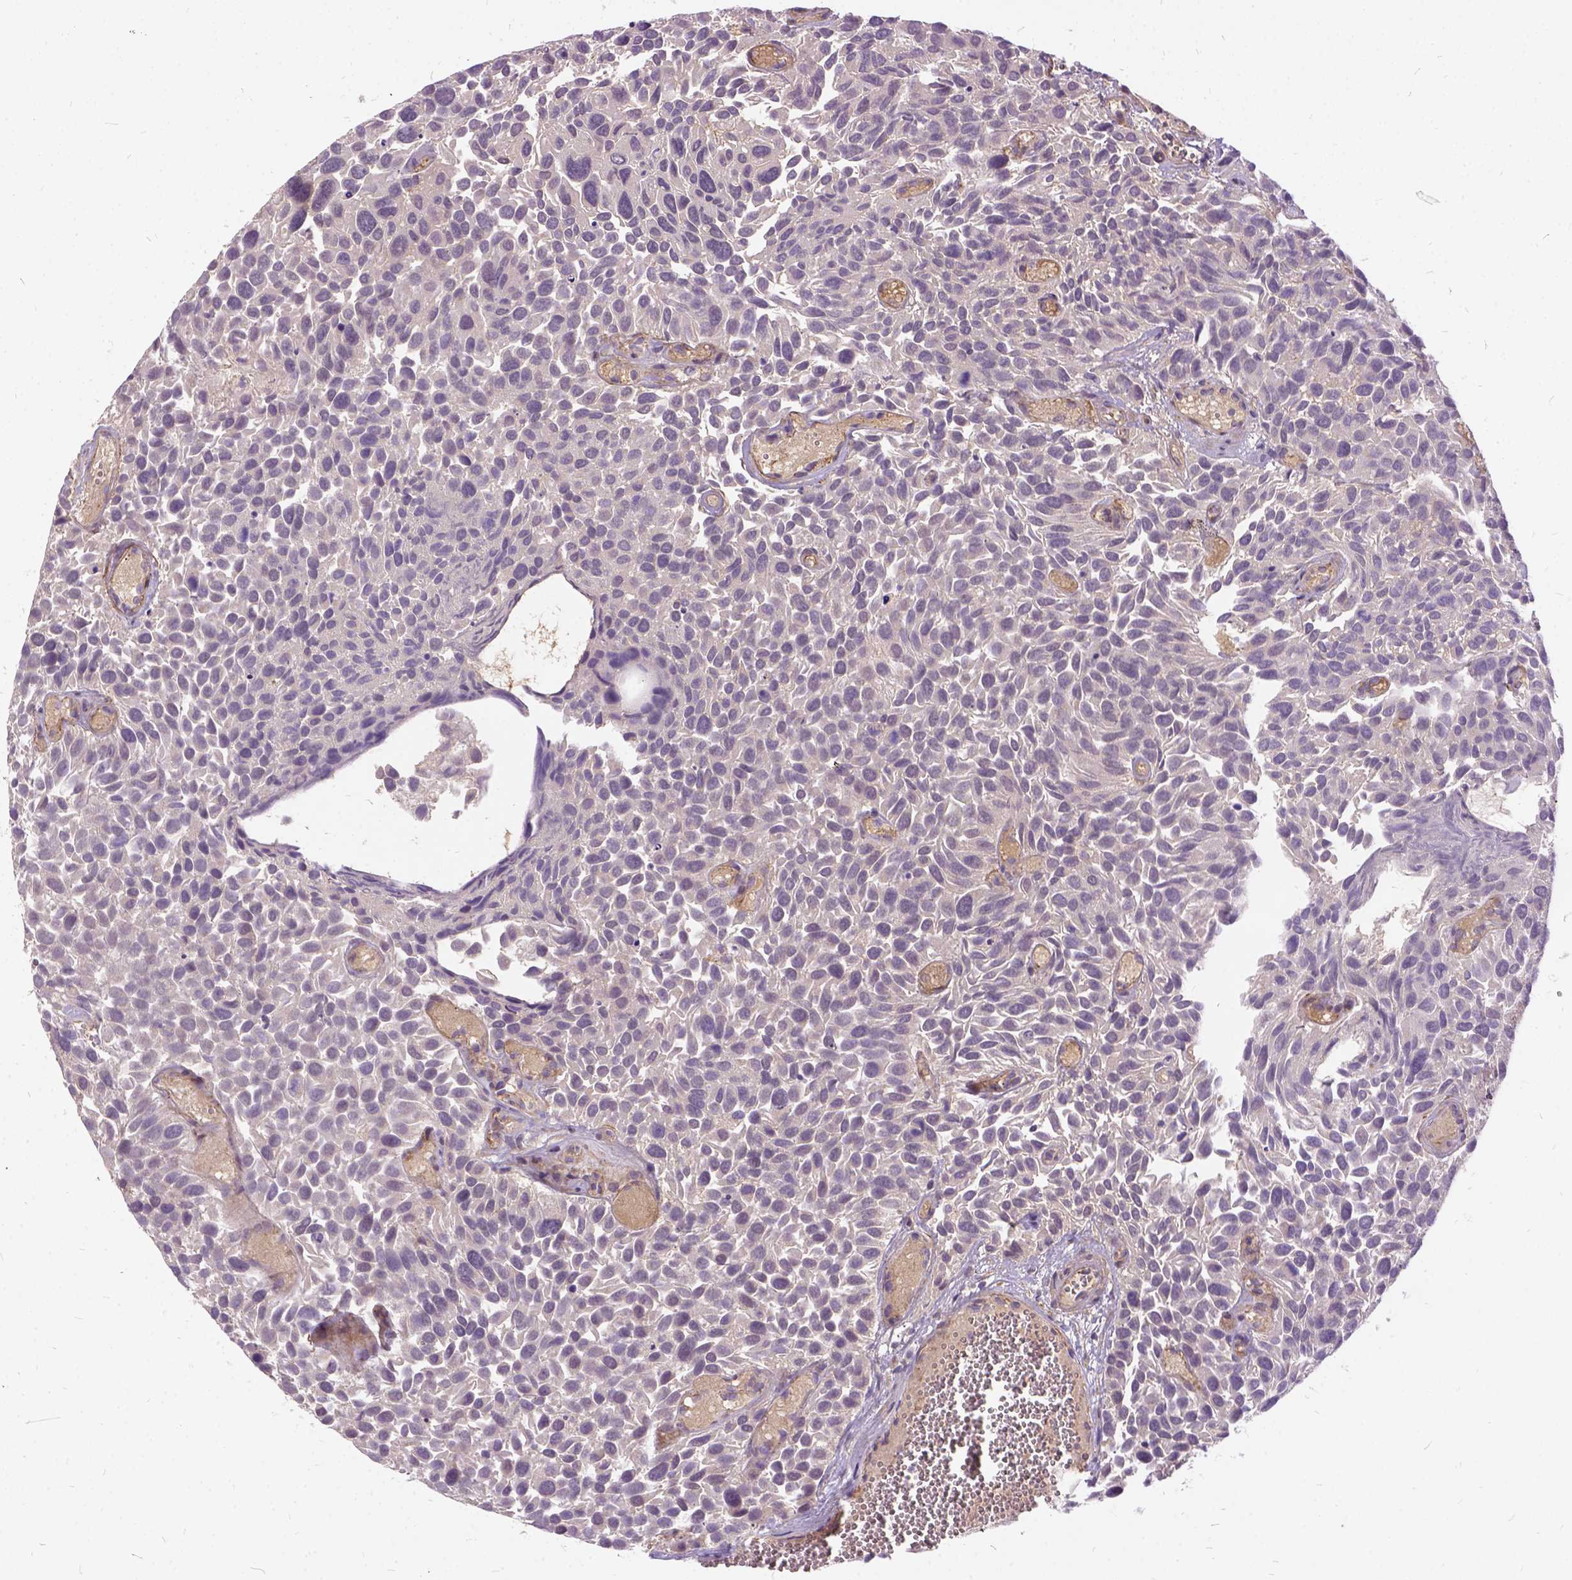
{"staining": {"intensity": "weak", "quantity": "<25%", "location": "cytoplasmic/membranous,nuclear"}, "tissue": "urothelial cancer", "cell_type": "Tumor cells", "image_type": "cancer", "snomed": [{"axis": "morphology", "description": "Urothelial carcinoma, Low grade"}, {"axis": "topography", "description": "Urinary bladder"}], "caption": "Immunohistochemical staining of human urothelial carcinoma (low-grade) demonstrates no significant staining in tumor cells.", "gene": "ILRUN", "patient": {"sex": "female", "age": 69}}